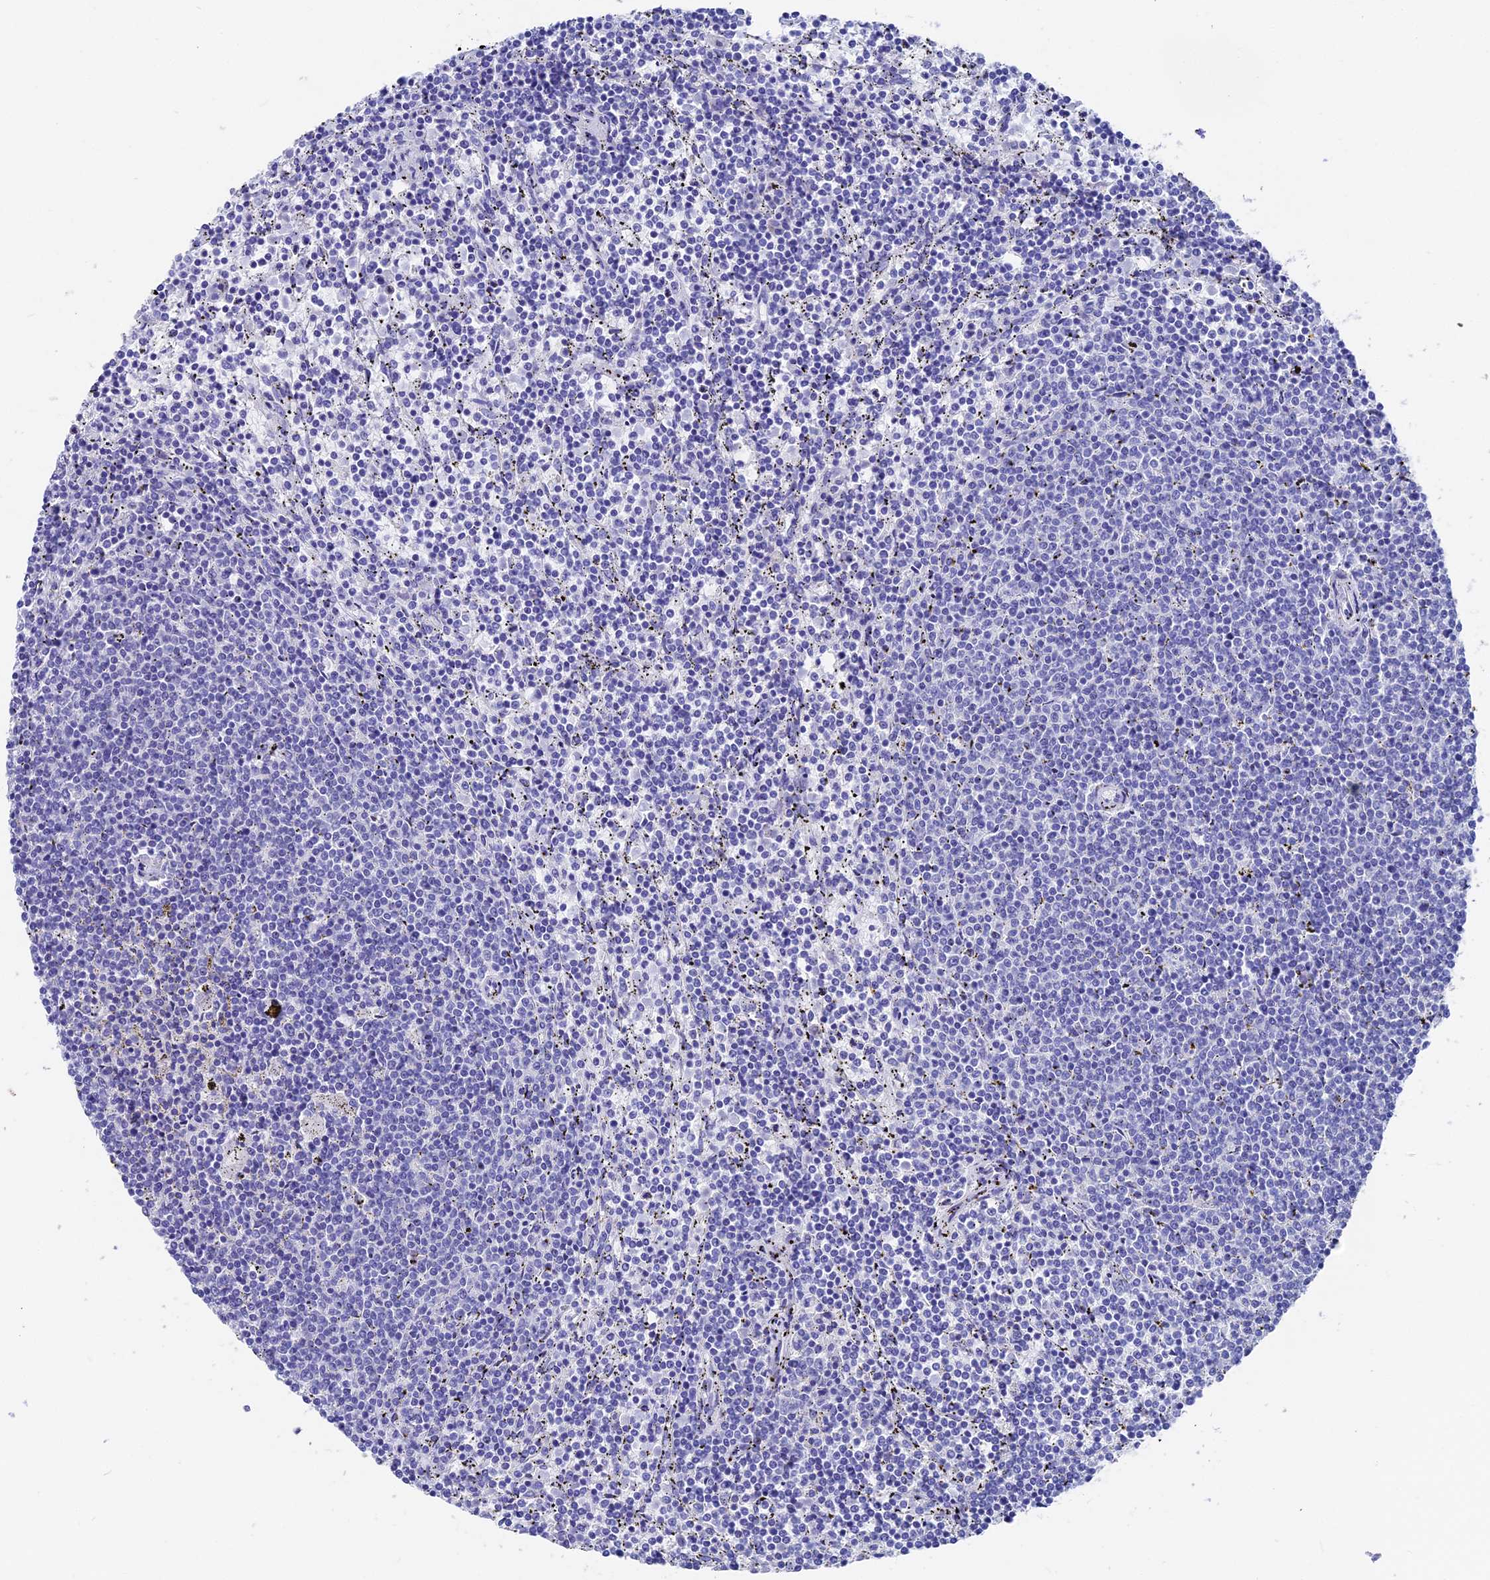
{"staining": {"intensity": "negative", "quantity": "none", "location": "none"}, "tissue": "lymphoma", "cell_type": "Tumor cells", "image_type": "cancer", "snomed": [{"axis": "morphology", "description": "Malignant lymphoma, non-Hodgkin's type, Low grade"}, {"axis": "topography", "description": "Spleen"}], "caption": "Immunohistochemical staining of human low-grade malignant lymphoma, non-Hodgkin's type demonstrates no significant positivity in tumor cells. (DAB immunohistochemistry (IHC) visualized using brightfield microscopy, high magnification).", "gene": "VPS33B", "patient": {"sex": "female", "age": 50}}